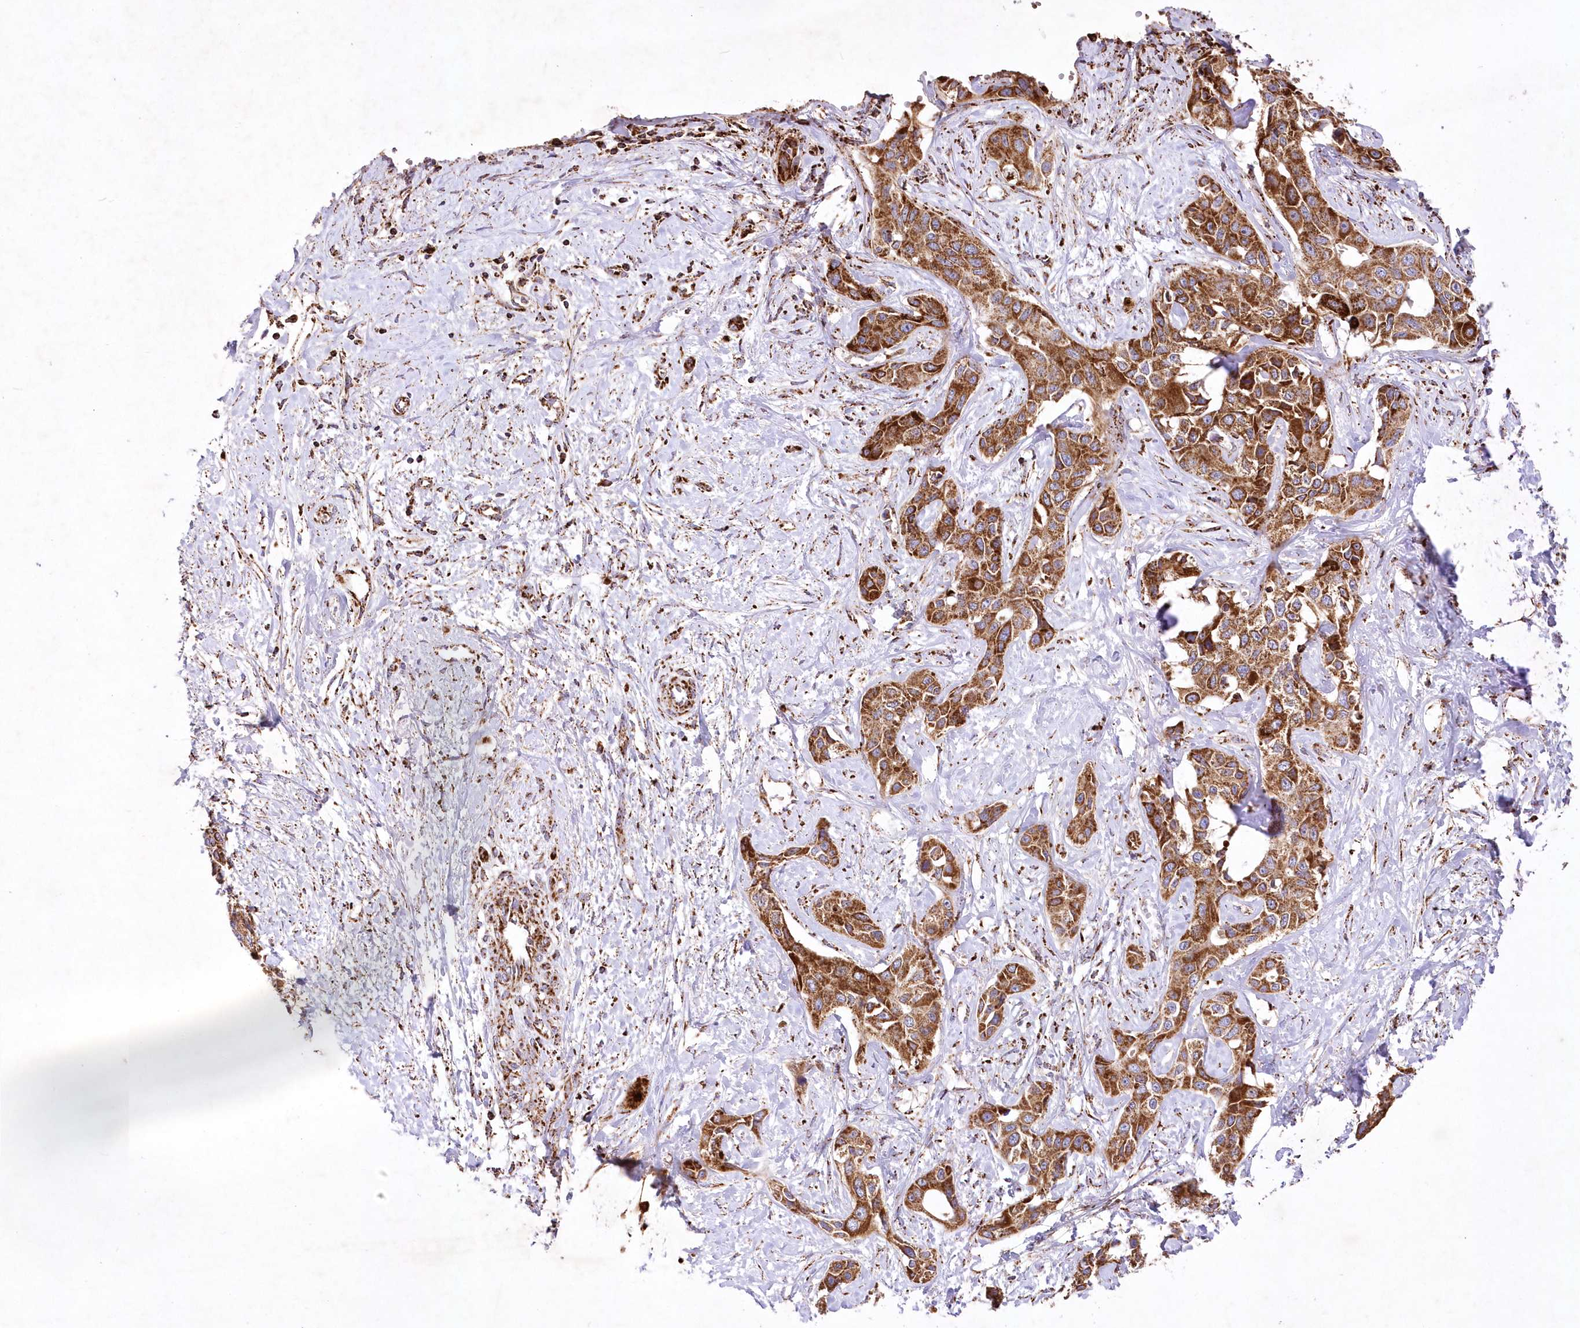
{"staining": {"intensity": "strong", "quantity": ">75%", "location": "cytoplasmic/membranous"}, "tissue": "liver cancer", "cell_type": "Tumor cells", "image_type": "cancer", "snomed": [{"axis": "morphology", "description": "Cholangiocarcinoma"}, {"axis": "topography", "description": "Liver"}], "caption": "A brown stain highlights strong cytoplasmic/membranous staining of a protein in liver cancer tumor cells. (DAB = brown stain, brightfield microscopy at high magnification).", "gene": "ASNSD1", "patient": {"sex": "male", "age": 59}}